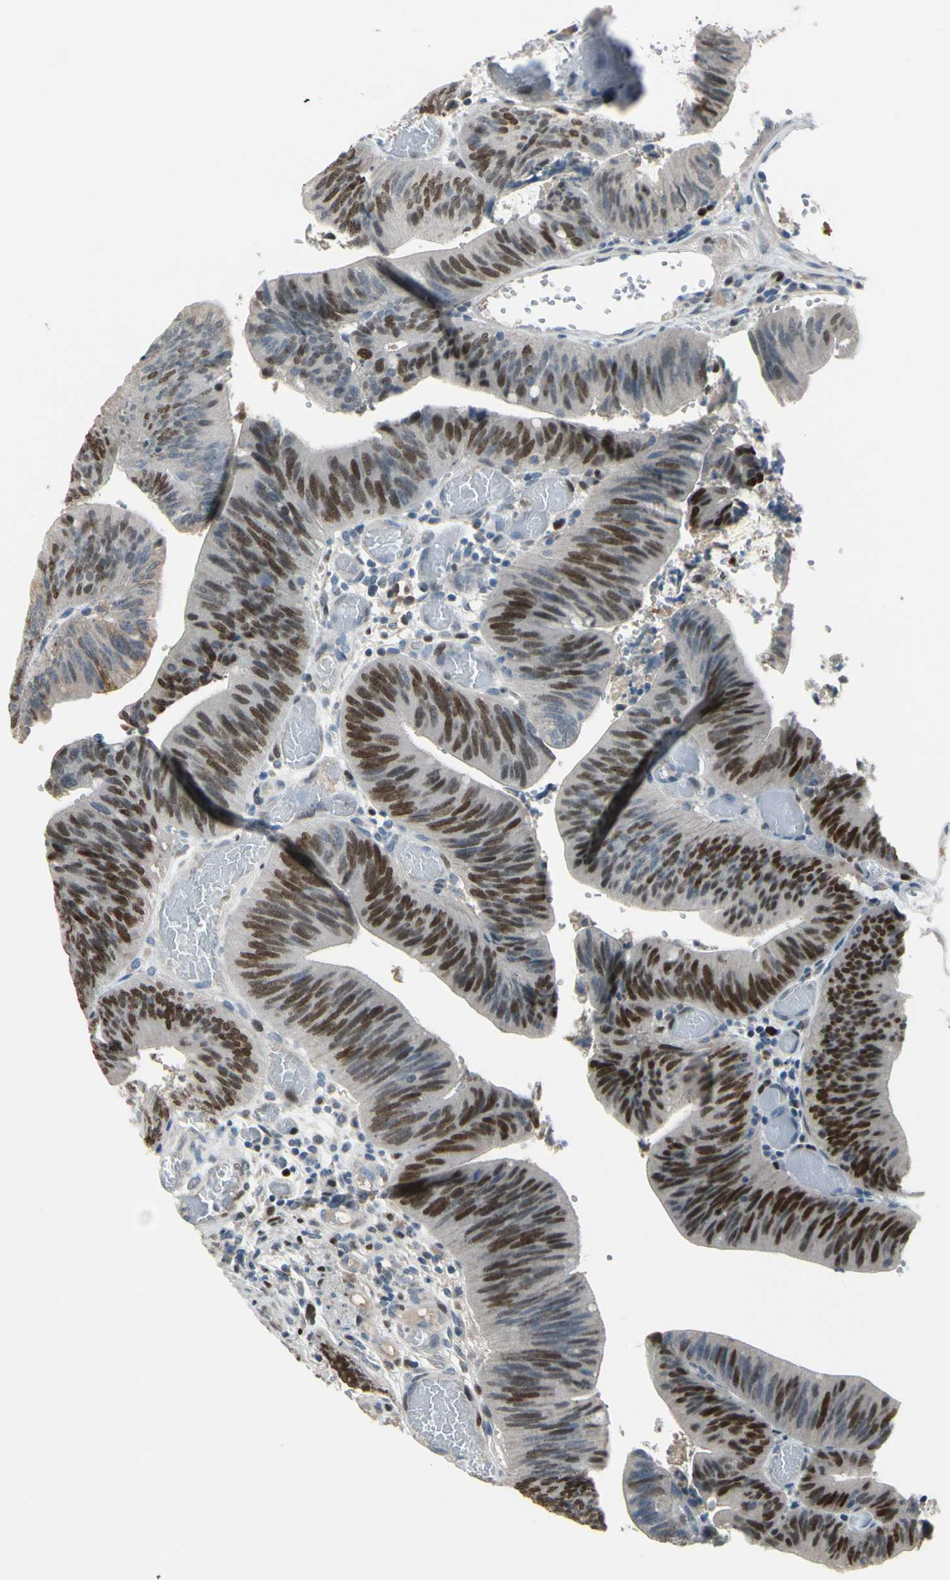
{"staining": {"intensity": "strong", "quantity": ">75%", "location": "nuclear"}, "tissue": "colorectal cancer", "cell_type": "Tumor cells", "image_type": "cancer", "snomed": [{"axis": "morphology", "description": "Adenocarcinoma, NOS"}, {"axis": "topography", "description": "Rectum"}], "caption": "Immunohistochemical staining of human colorectal adenocarcinoma exhibits strong nuclear protein expression in about >75% of tumor cells.", "gene": "ZKSCAN4", "patient": {"sex": "female", "age": 66}}